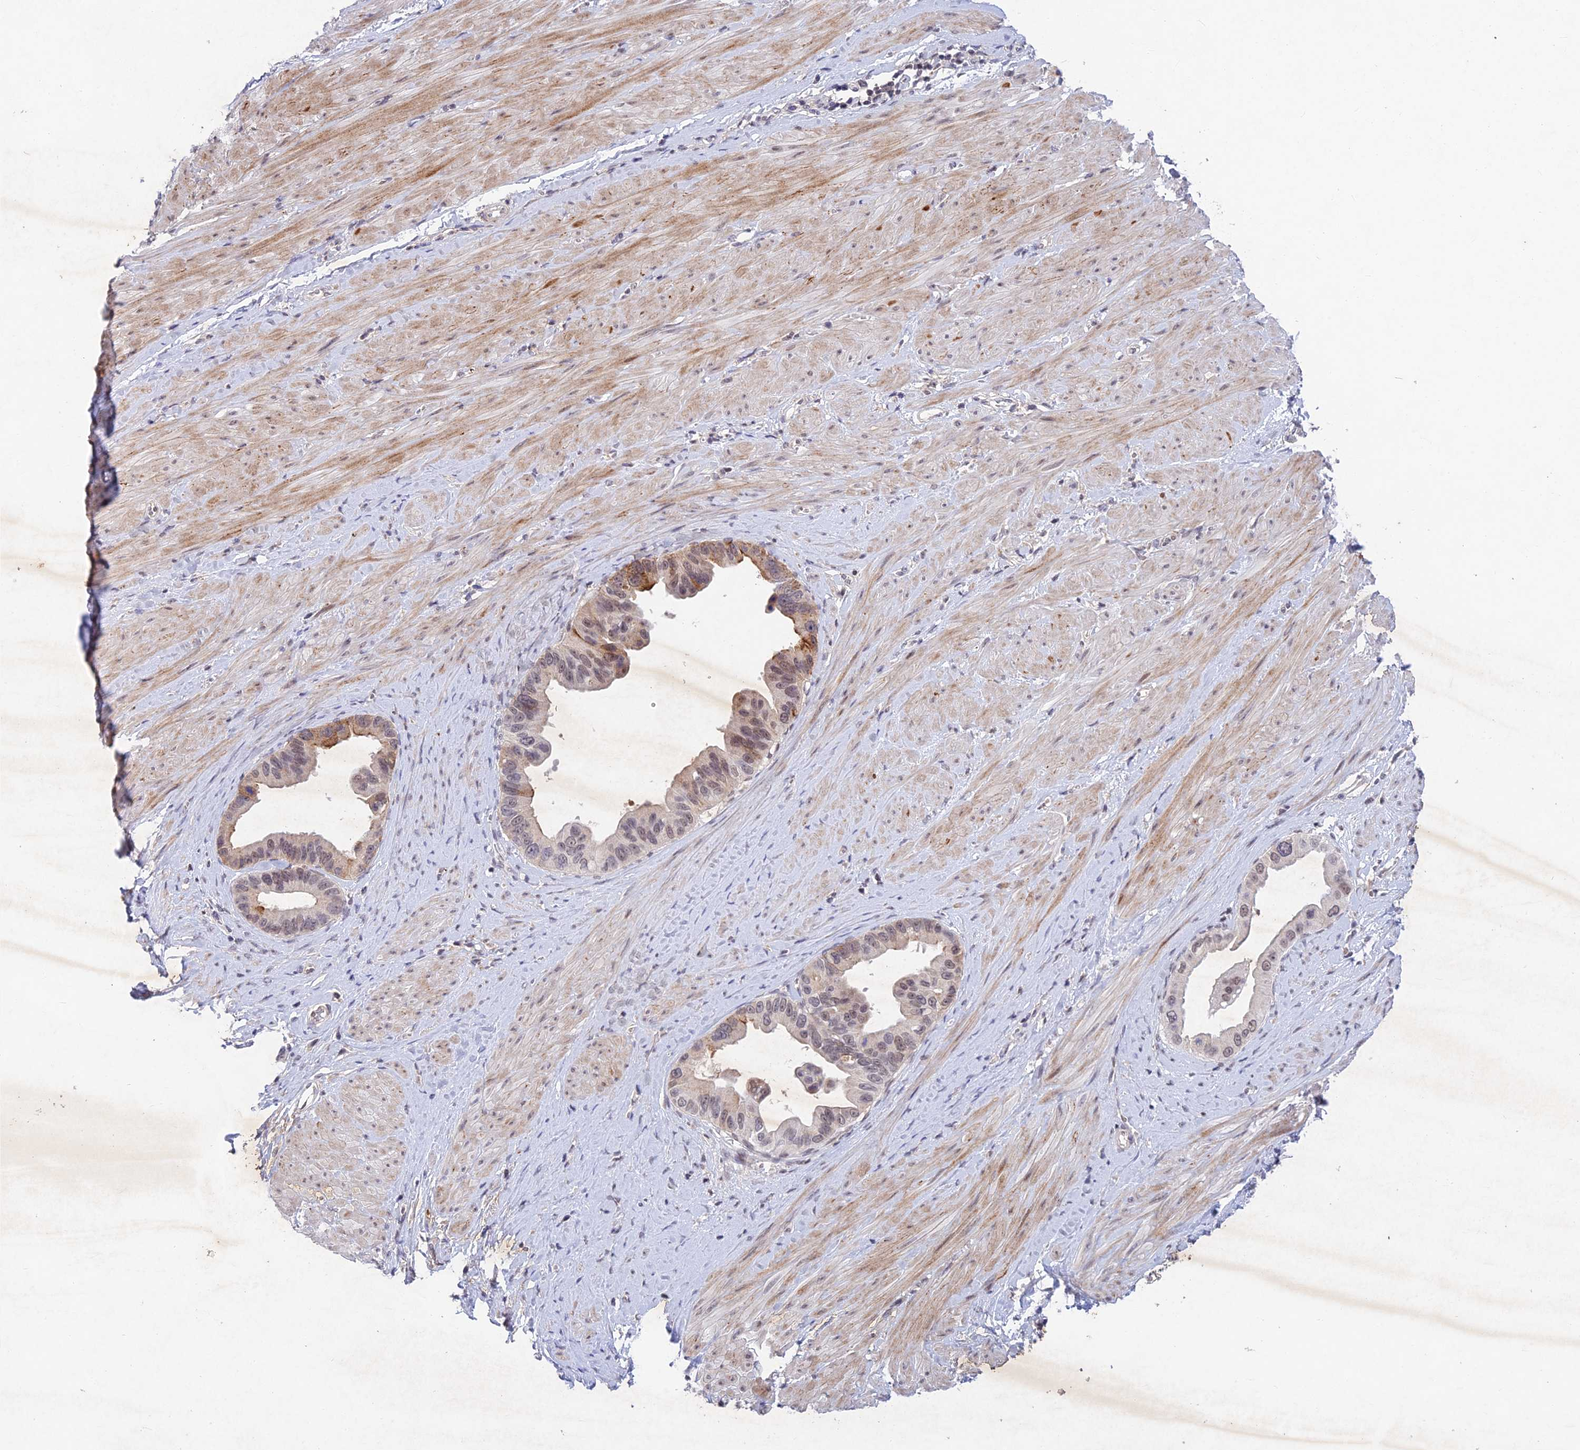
{"staining": {"intensity": "moderate", "quantity": "<25%", "location": "cytoplasmic/membranous,nuclear"}, "tissue": "pancreatic cancer", "cell_type": "Tumor cells", "image_type": "cancer", "snomed": [{"axis": "morphology", "description": "Adenocarcinoma, NOS"}, {"axis": "topography", "description": "Pancreas"}], "caption": "Immunohistochemistry histopathology image of neoplastic tissue: adenocarcinoma (pancreatic) stained using immunohistochemistry (IHC) shows low levels of moderate protein expression localized specifically in the cytoplasmic/membranous and nuclear of tumor cells, appearing as a cytoplasmic/membranous and nuclear brown color.", "gene": "RAVER1", "patient": {"sex": "female", "age": 56}}